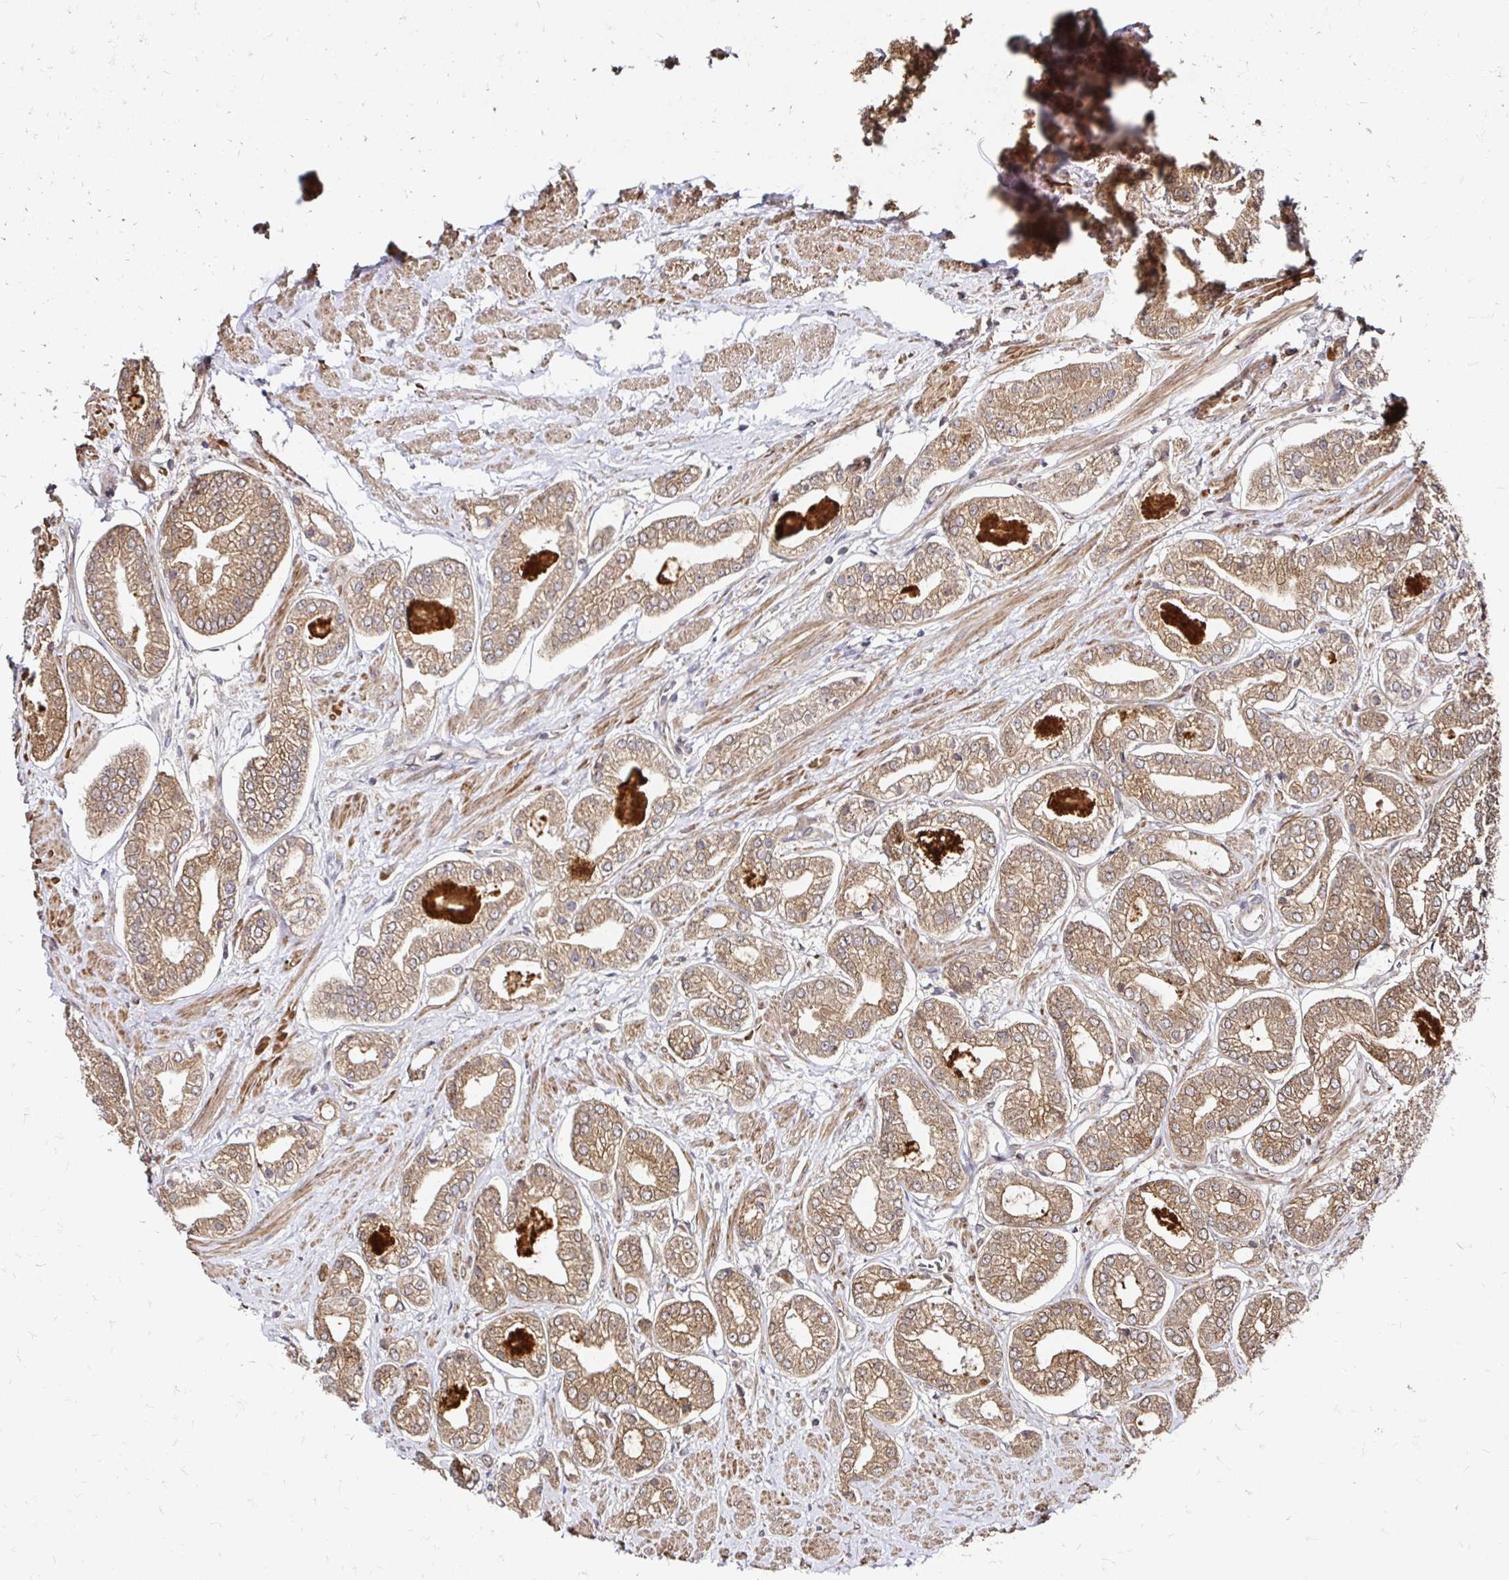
{"staining": {"intensity": "moderate", "quantity": ">75%", "location": "cytoplasmic/membranous"}, "tissue": "prostate cancer", "cell_type": "Tumor cells", "image_type": "cancer", "snomed": [{"axis": "morphology", "description": "Adenocarcinoma, Low grade"}, {"axis": "topography", "description": "Prostate"}], "caption": "Low-grade adenocarcinoma (prostate) was stained to show a protein in brown. There is medium levels of moderate cytoplasmic/membranous positivity in about >75% of tumor cells.", "gene": "ZW10", "patient": {"sex": "male", "age": 69}}